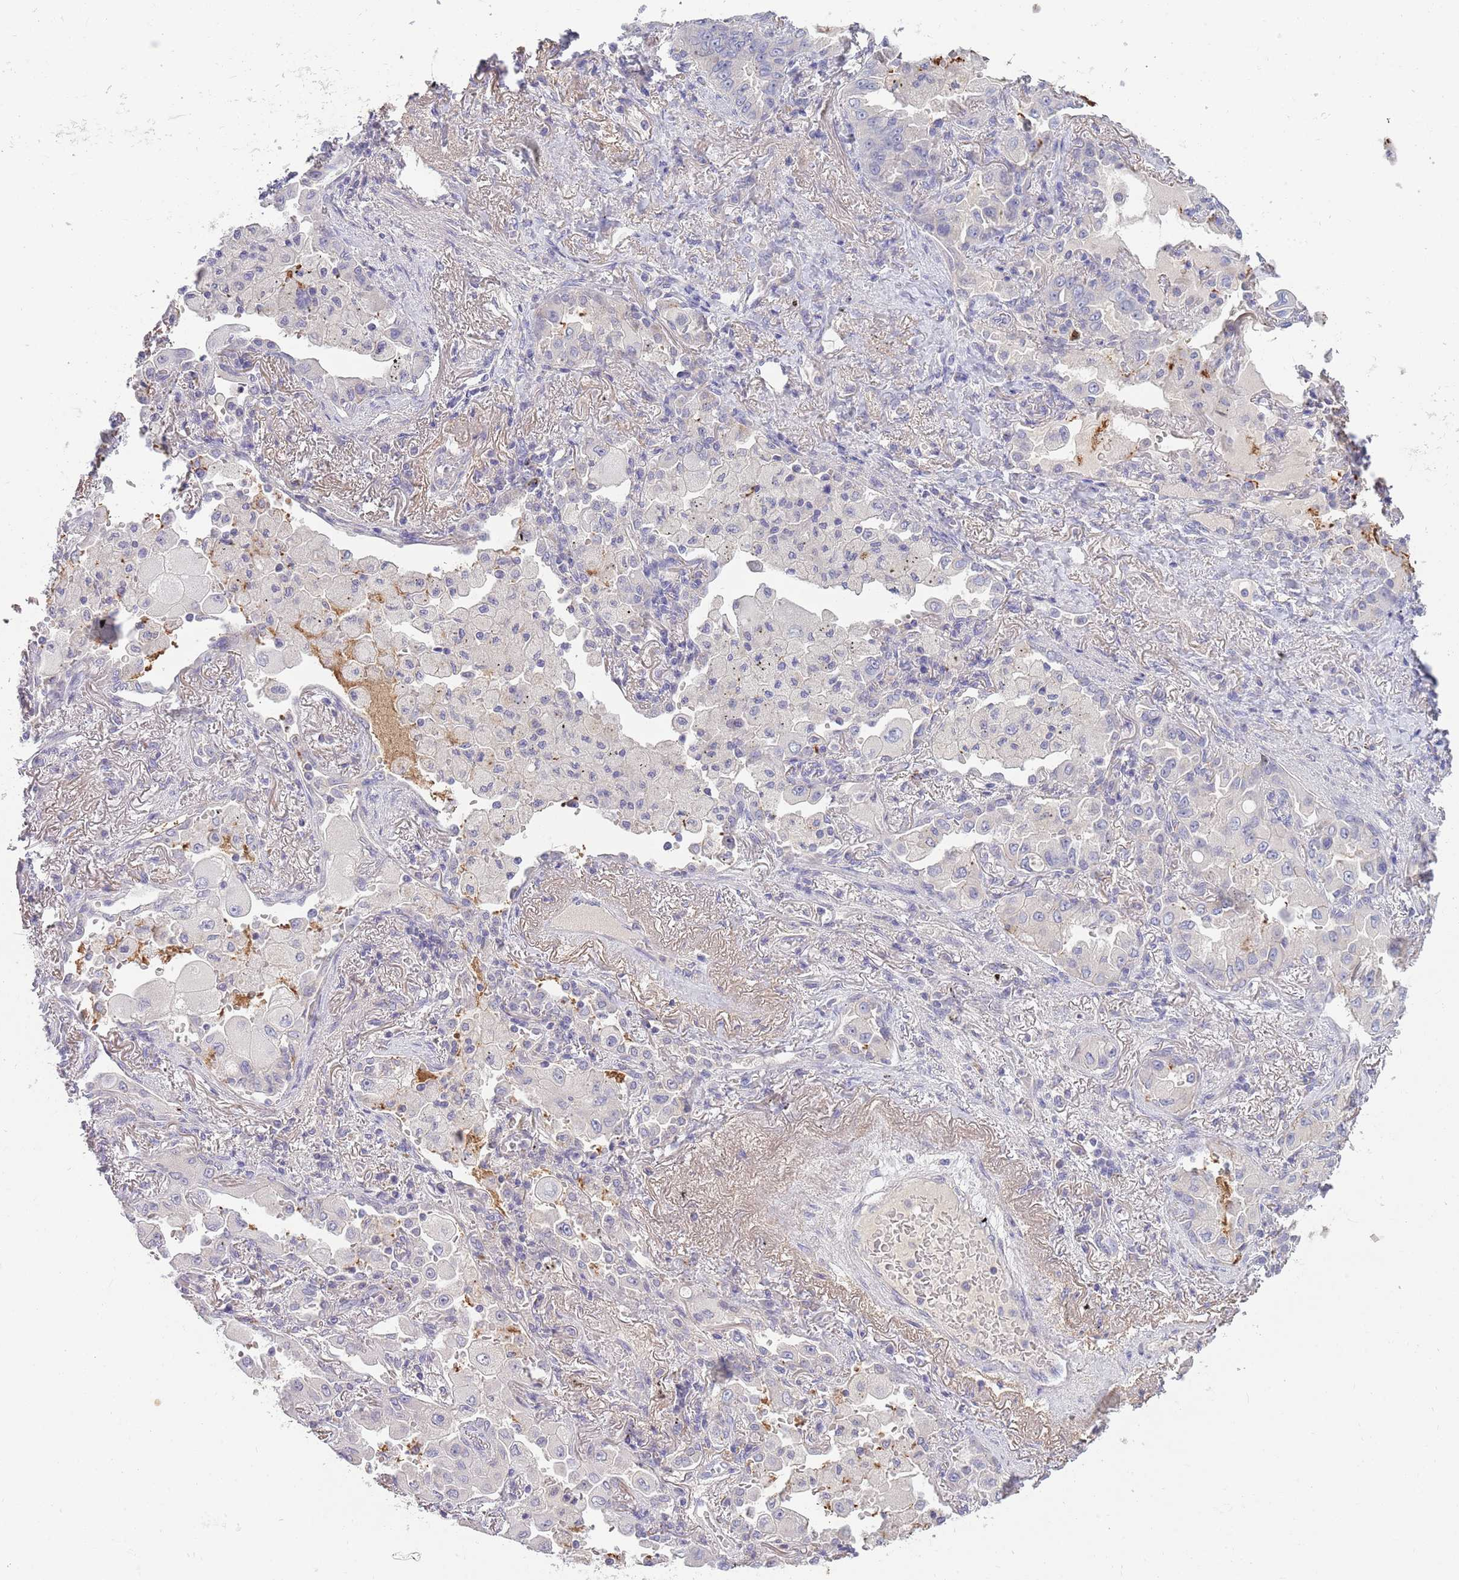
{"staining": {"intensity": "negative", "quantity": "none", "location": "none"}, "tissue": "lung cancer", "cell_type": "Tumor cells", "image_type": "cancer", "snomed": [{"axis": "morphology", "description": "Squamous cell carcinoma, NOS"}, {"axis": "topography", "description": "Lung"}], "caption": "Tumor cells are negative for protein expression in human lung squamous cell carcinoma.", "gene": "PIMREG", "patient": {"sex": "male", "age": 74}}